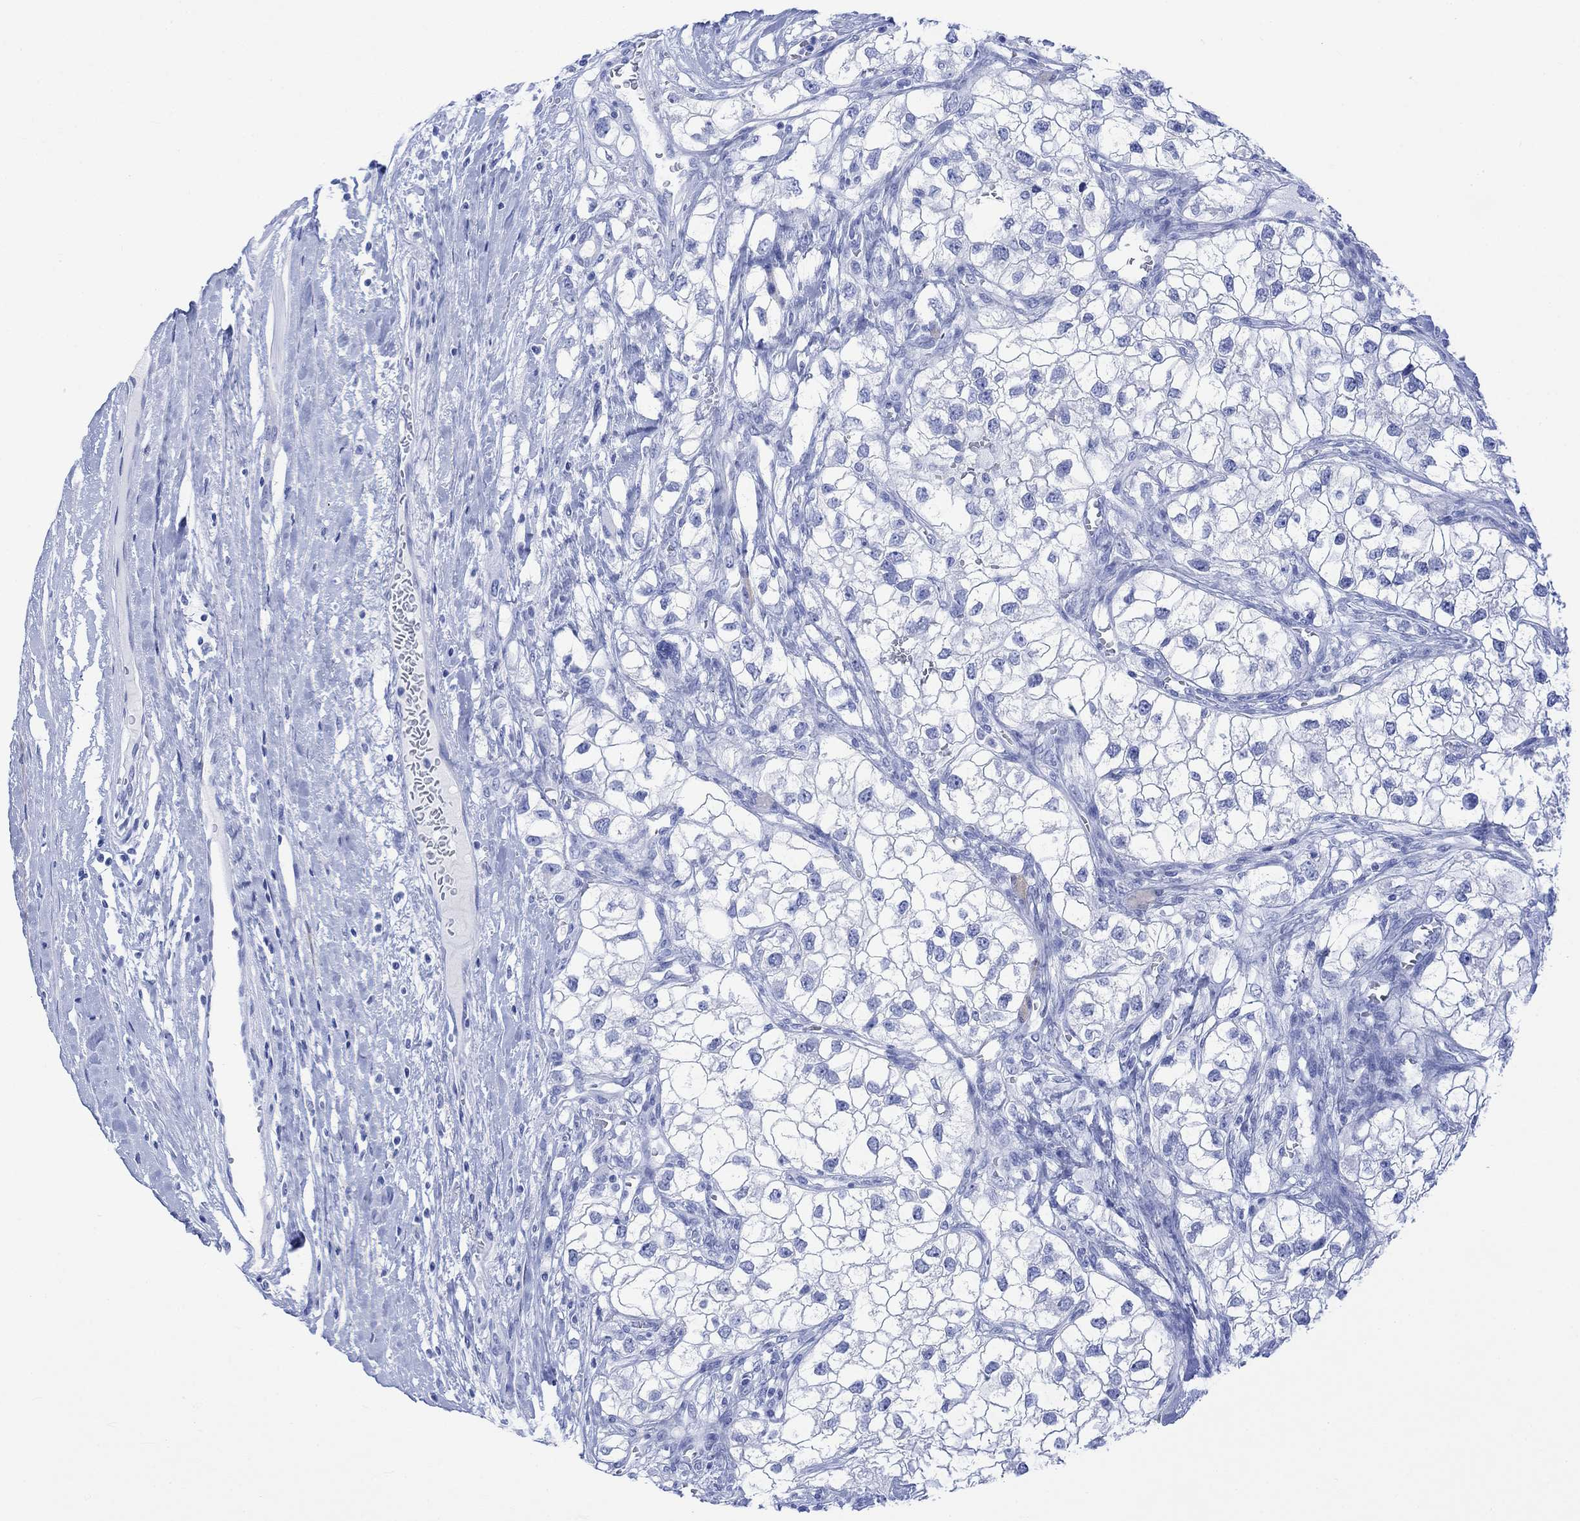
{"staining": {"intensity": "negative", "quantity": "none", "location": "none"}, "tissue": "renal cancer", "cell_type": "Tumor cells", "image_type": "cancer", "snomed": [{"axis": "morphology", "description": "Adenocarcinoma, NOS"}, {"axis": "topography", "description": "Kidney"}], "caption": "Immunohistochemistry of human renal cancer reveals no expression in tumor cells. The staining was performed using DAB (3,3'-diaminobenzidine) to visualize the protein expression in brown, while the nuclei were stained in blue with hematoxylin (Magnification: 20x).", "gene": "CELF4", "patient": {"sex": "male", "age": 59}}